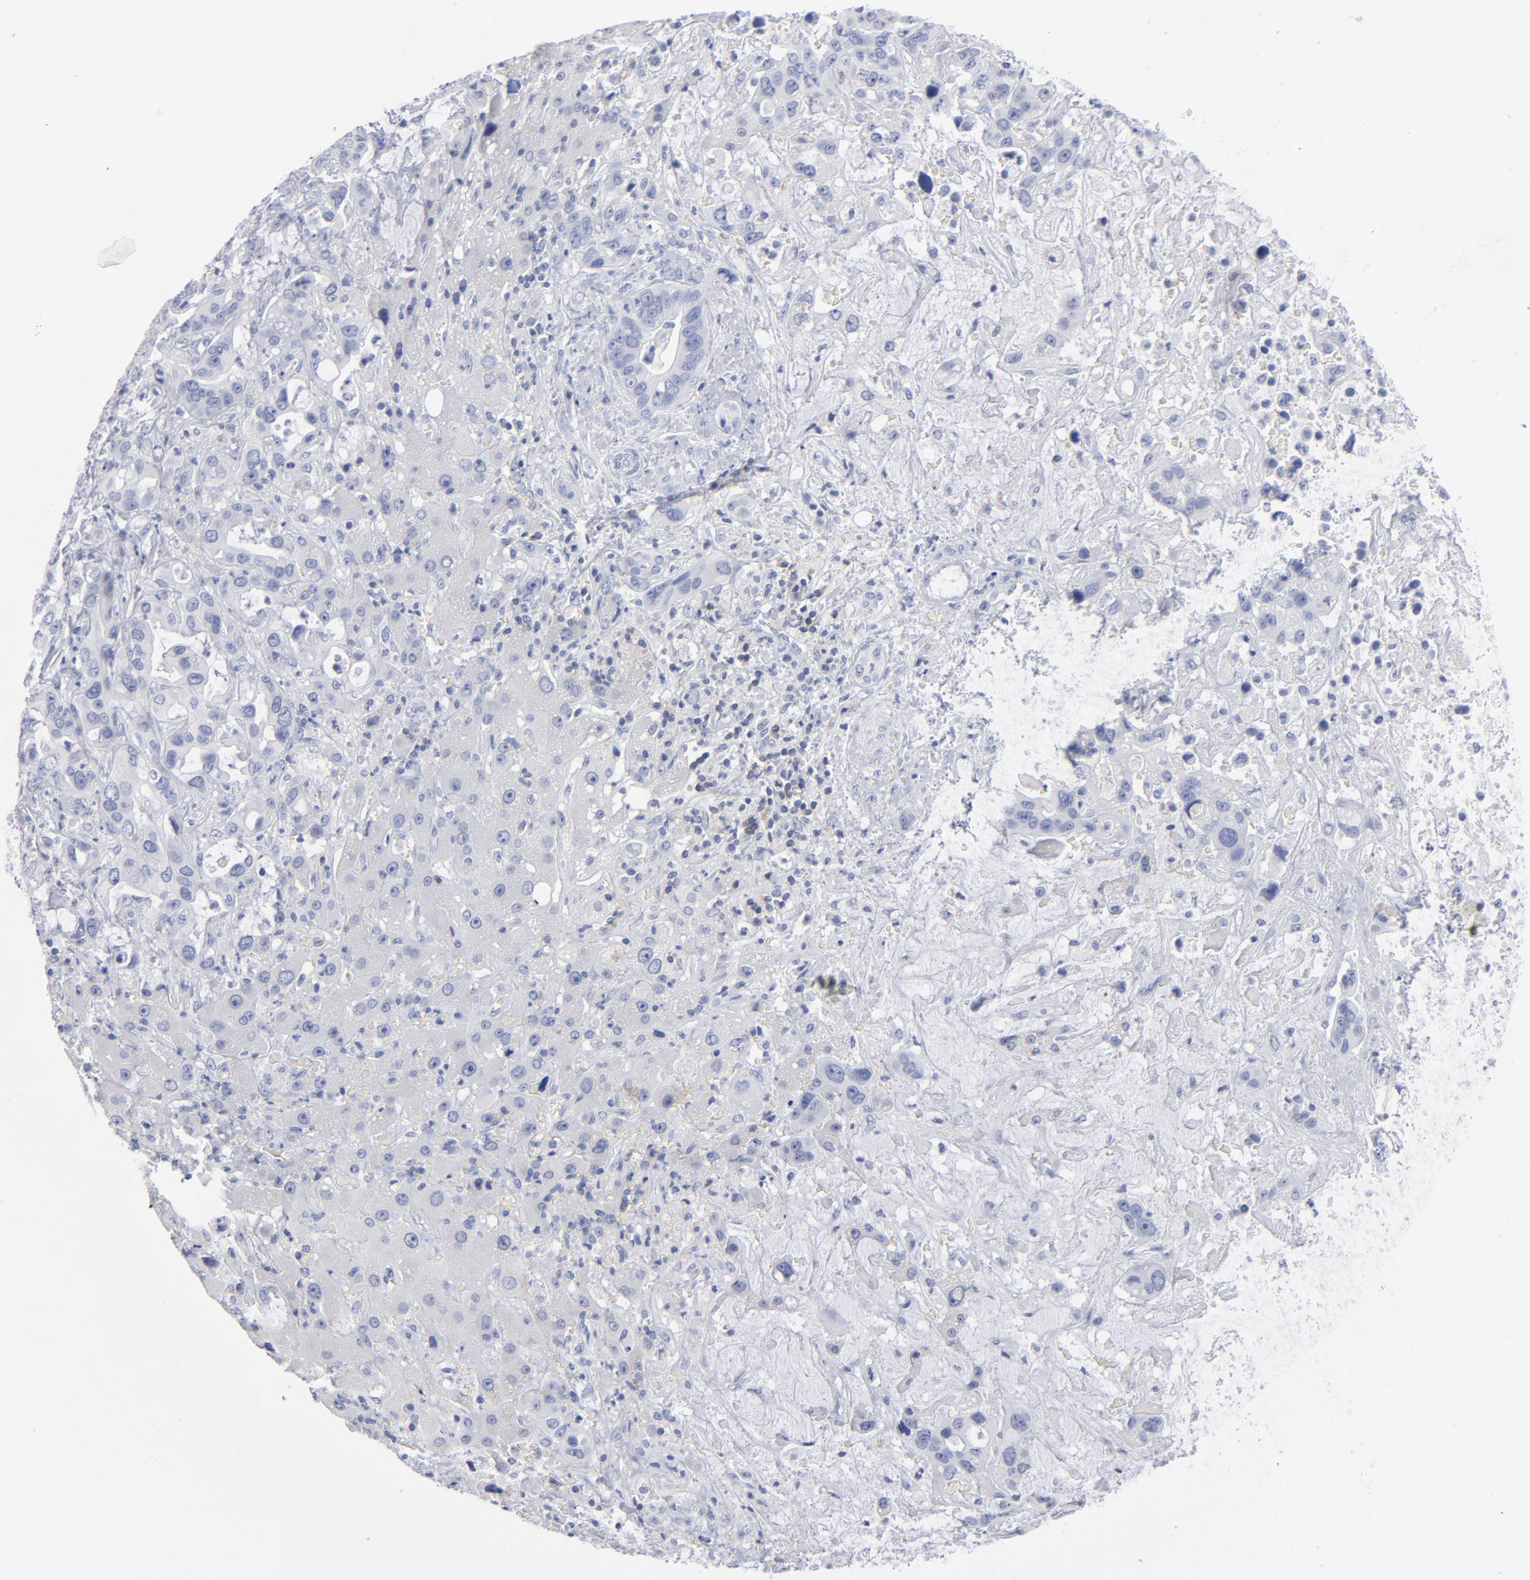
{"staining": {"intensity": "negative", "quantity": "none", "location": "none"}, "tissue": "liver cancer", "cell_type": "Tumor cells", "image_type": "cancer", "snomed": [{"axis": "morphology", "description": "Cholangiocarcinoma"}, {"axis": "topography", "description": "Liver"}], "caption": "IHC histopathology image of neoplastic tissue: liver cholangiocarcinoma stained with DAB demonstrates no significant protein expression in tumor cells.", "gene": "P2RY8", "patient": {"sex": "female", "age": 65}}